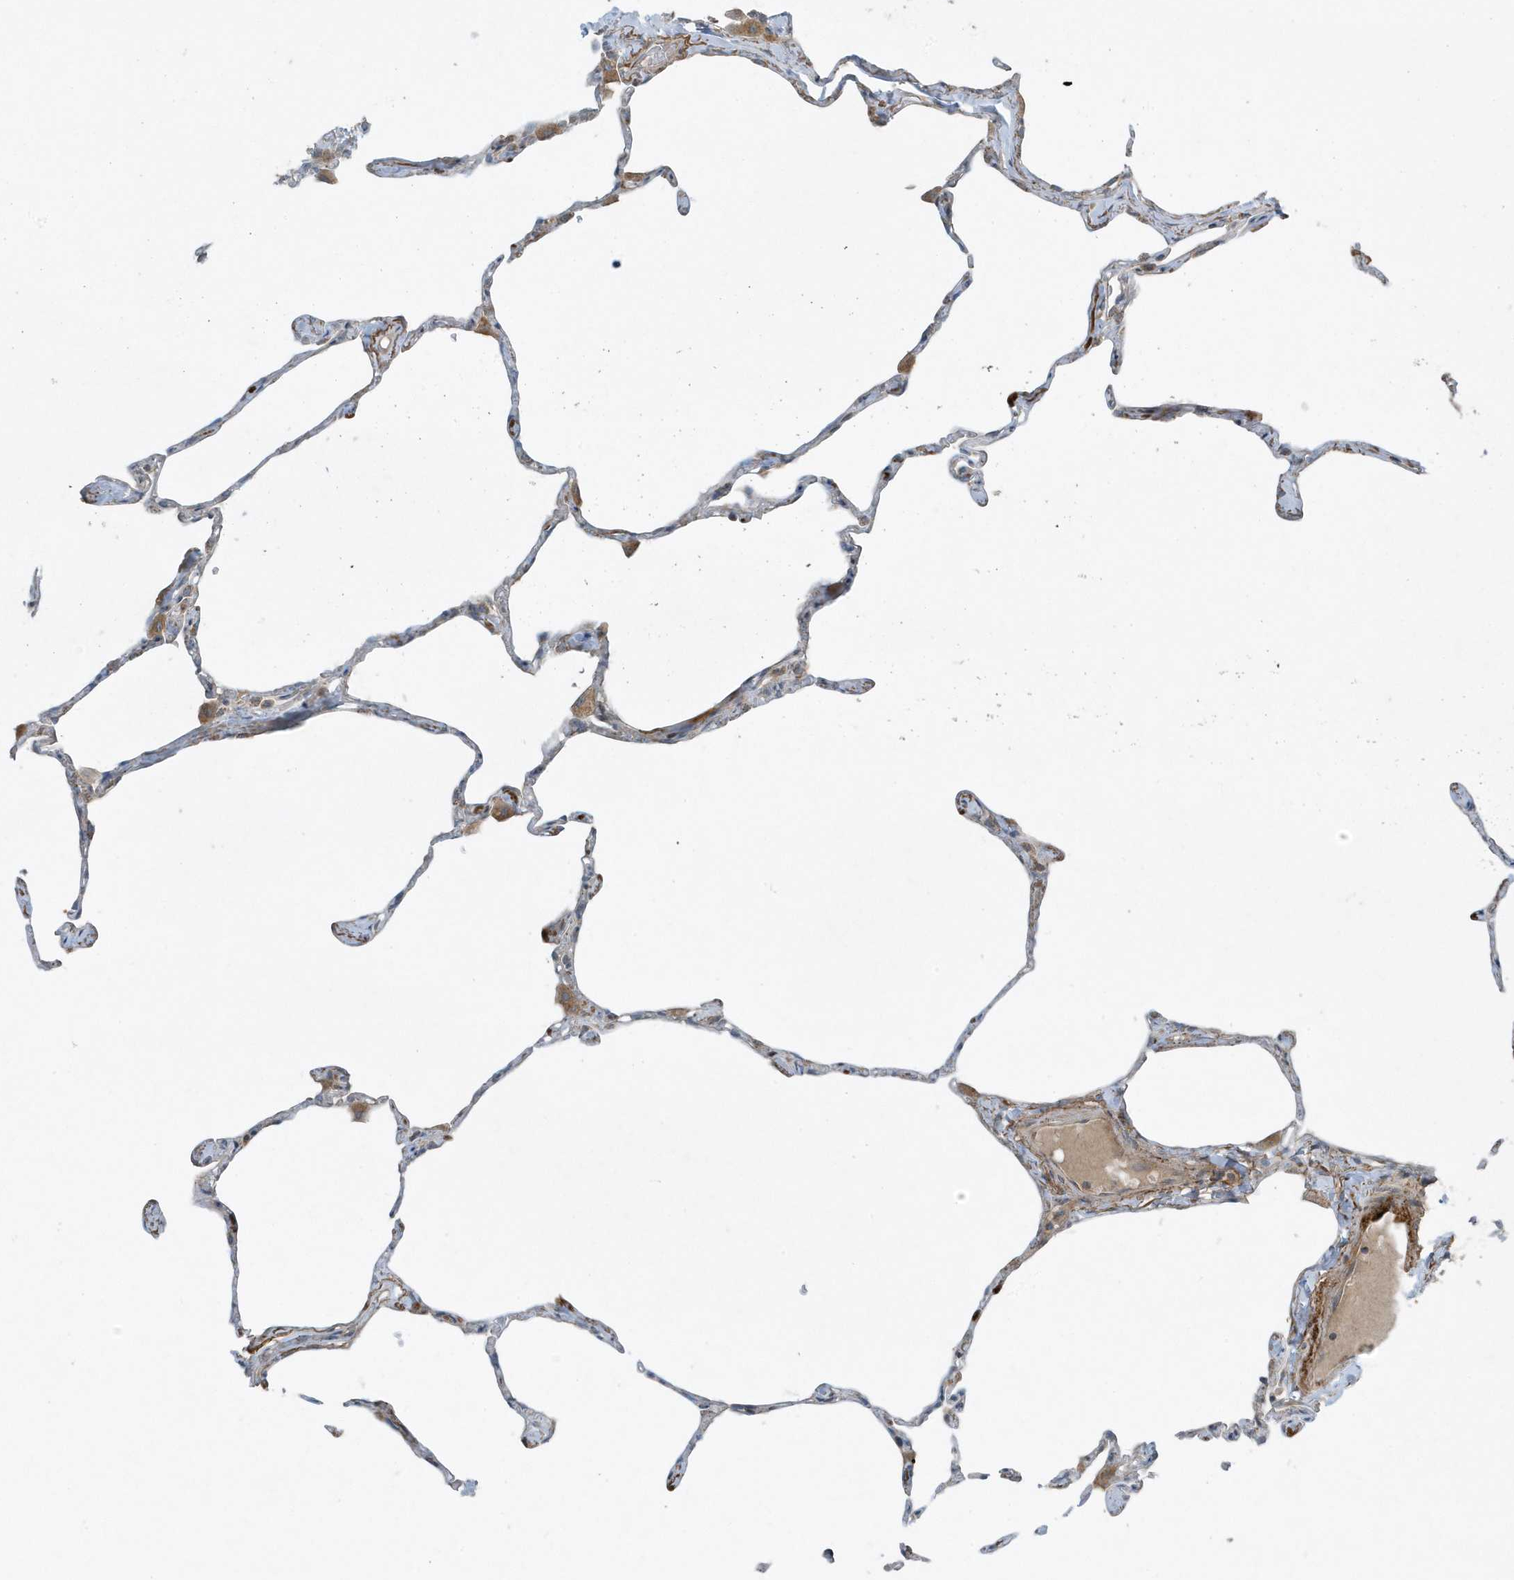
{"staining": {"intensity": "negative", "quantity": "none", "location": "none"}, "tissue": "lung", "cell_type": "Alveolar cells", "image_type": "normal", "snomed": [{"axis": "morphology", "description": "Normal tissue, NOS"}, {"axis": "topography", "description": "Lung"}], "caption": "The IHC micrograph has no significant expression in alveolar cells of lung.", "gene": "SLC38A2", "patient": {"sex": "male", "age": 65}}